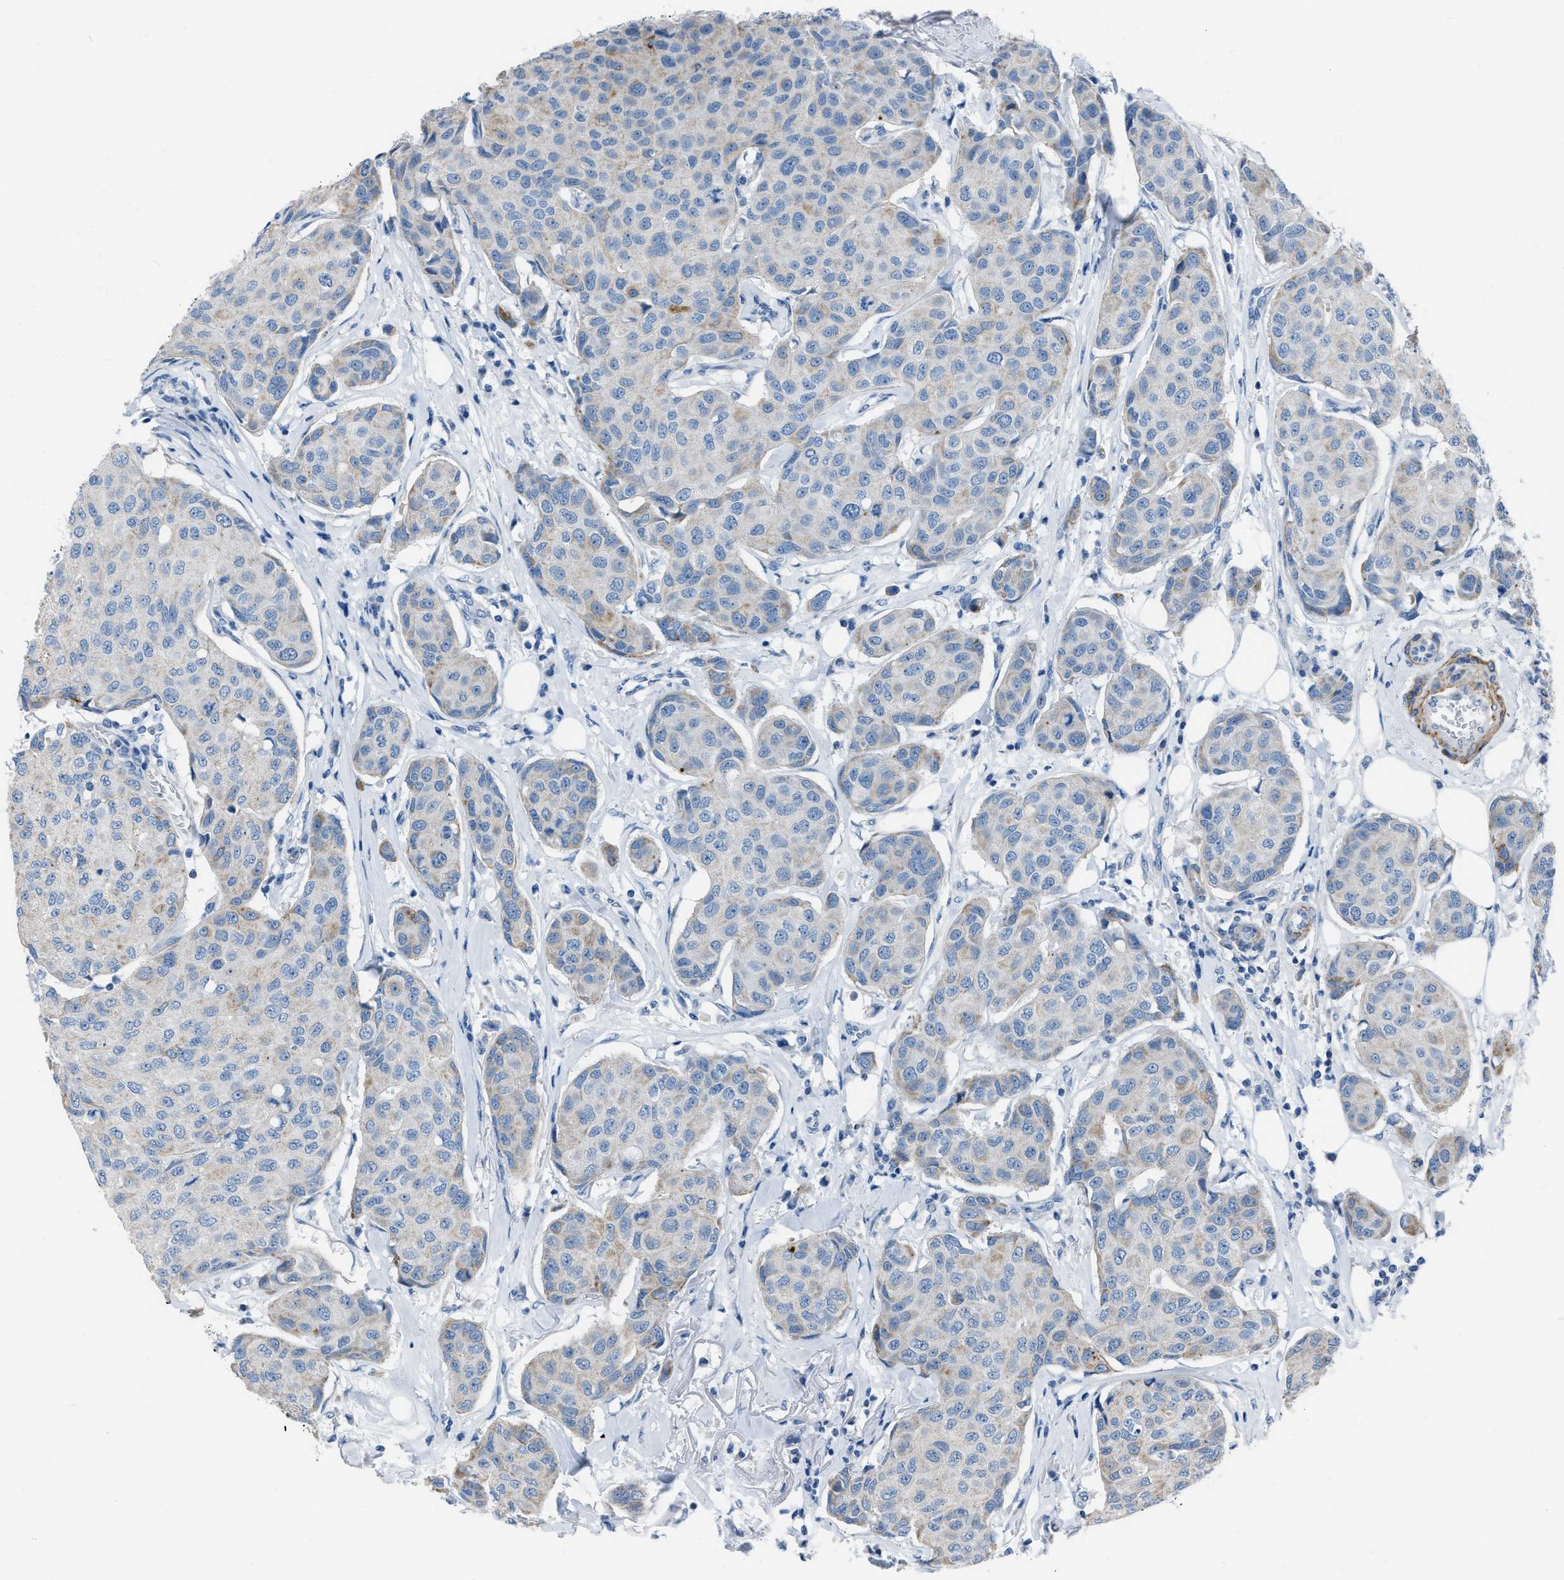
{"staining": {"intensity": "weak", "quantity": "<25%", "location": "cytoplasmic/membranous"}, "tissue": "breast cancer", "cell_type": "Tumor cells", "image_type": "cancer", "snomed": [{"axis": "morphology", "description": "Duct carcinoma"}, {"axis": "topography", "description": "Breast"}], "caption": "This is an IHC image of human infiltrating ductal carcinoma (breast). There is no positivity in tumor cells.", "gene": "SPATC1L", "patient": {"sex": "female", "age": 80}}